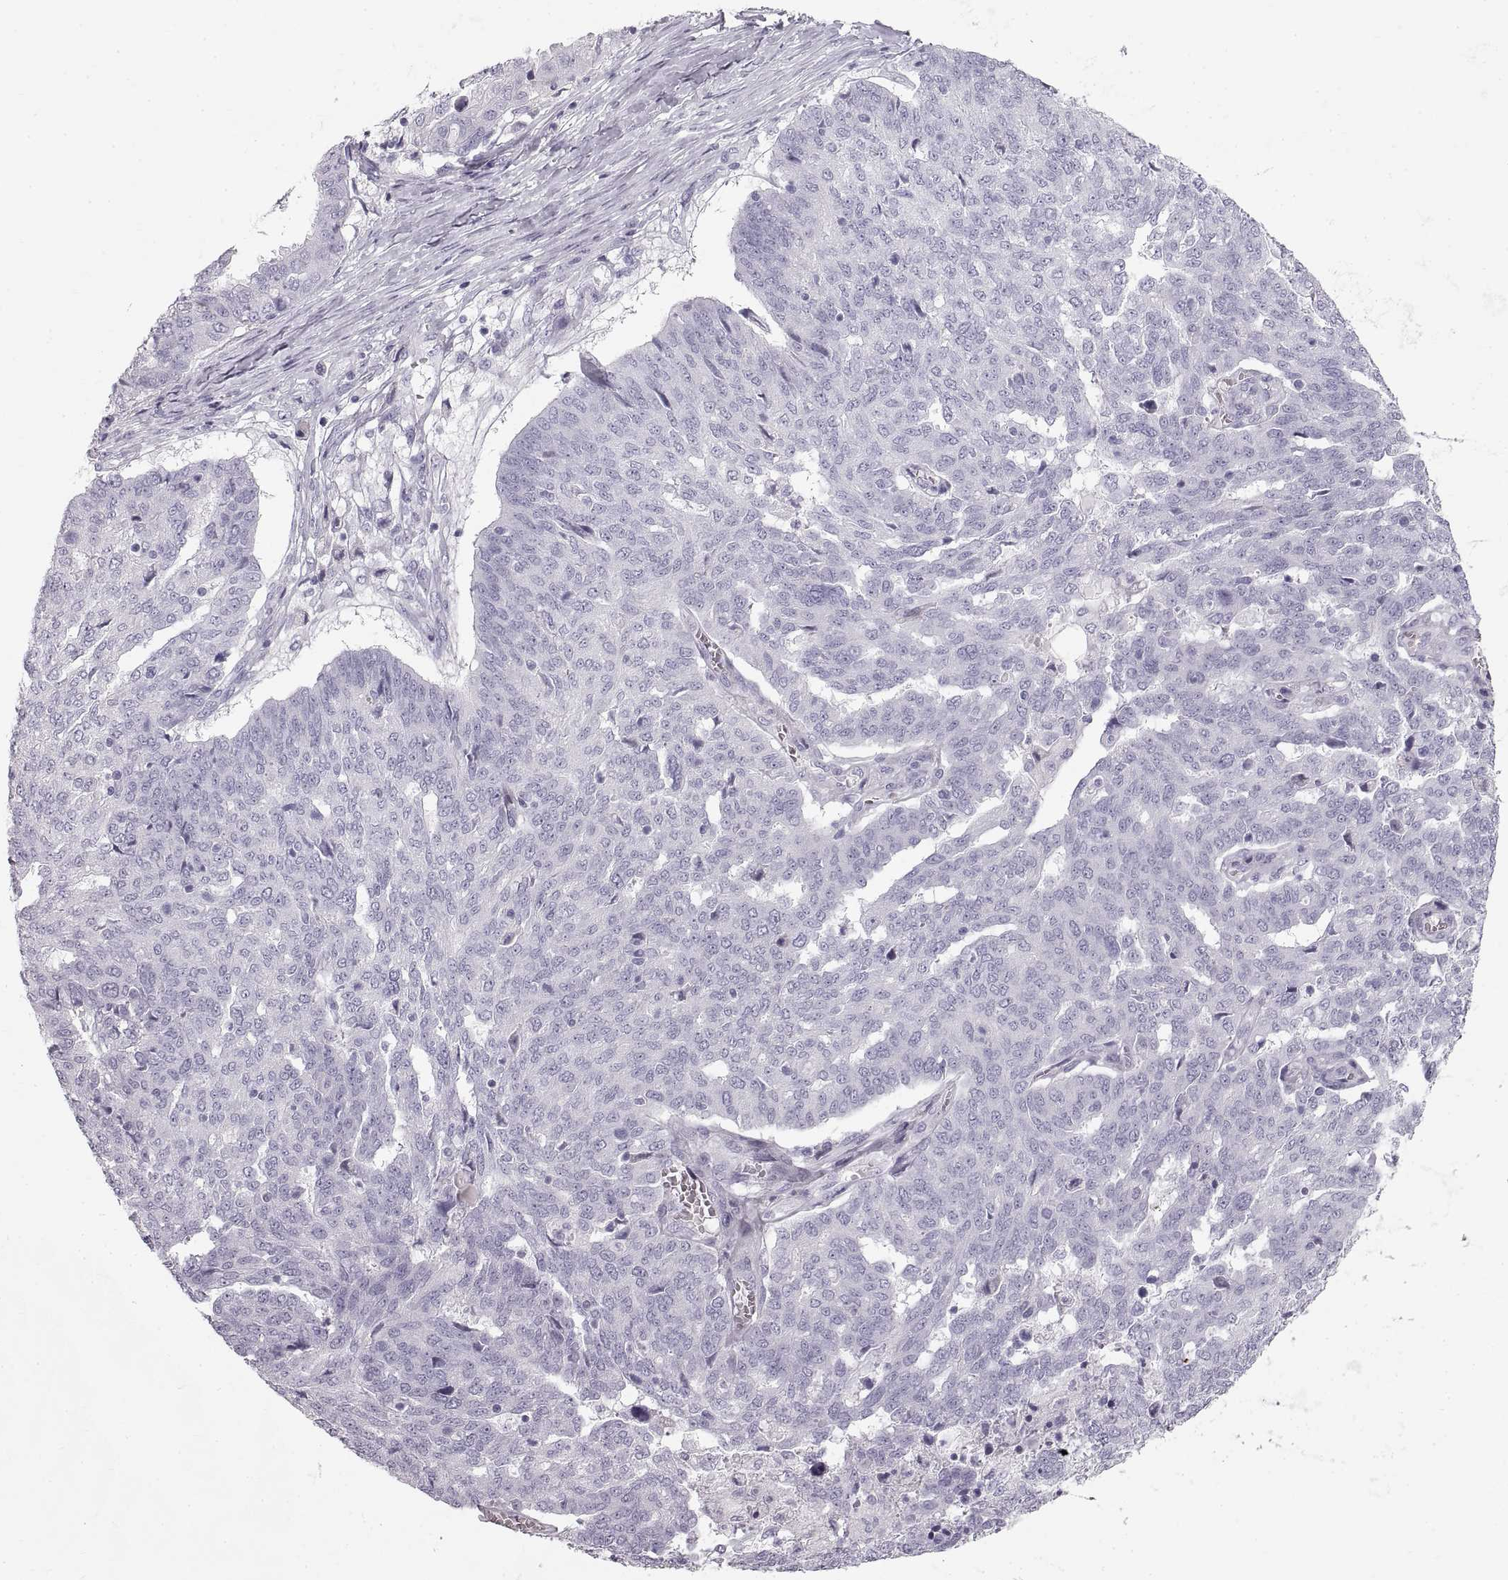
{"staining": {"intensity": "negative", "quantity": "none", "location": "none"}, "tissue": "ovarian cancer", "cell_type": "Tumor cells", "image_type": "cancer", "snomed": [{"axis": "morphology", "description": "Cystadenocarcinoma, serous, NOS"}, {"axis": "topography", "description": "Ovary"}], "caption": "This is a photomicrograph of immunohistochemistry staining of ovarian cancer (serous cystadenocarcinoma), which shows no expression in tumor cells.", "gene": "CRYAA", "patient": {"sex": "female", "age": 67}}